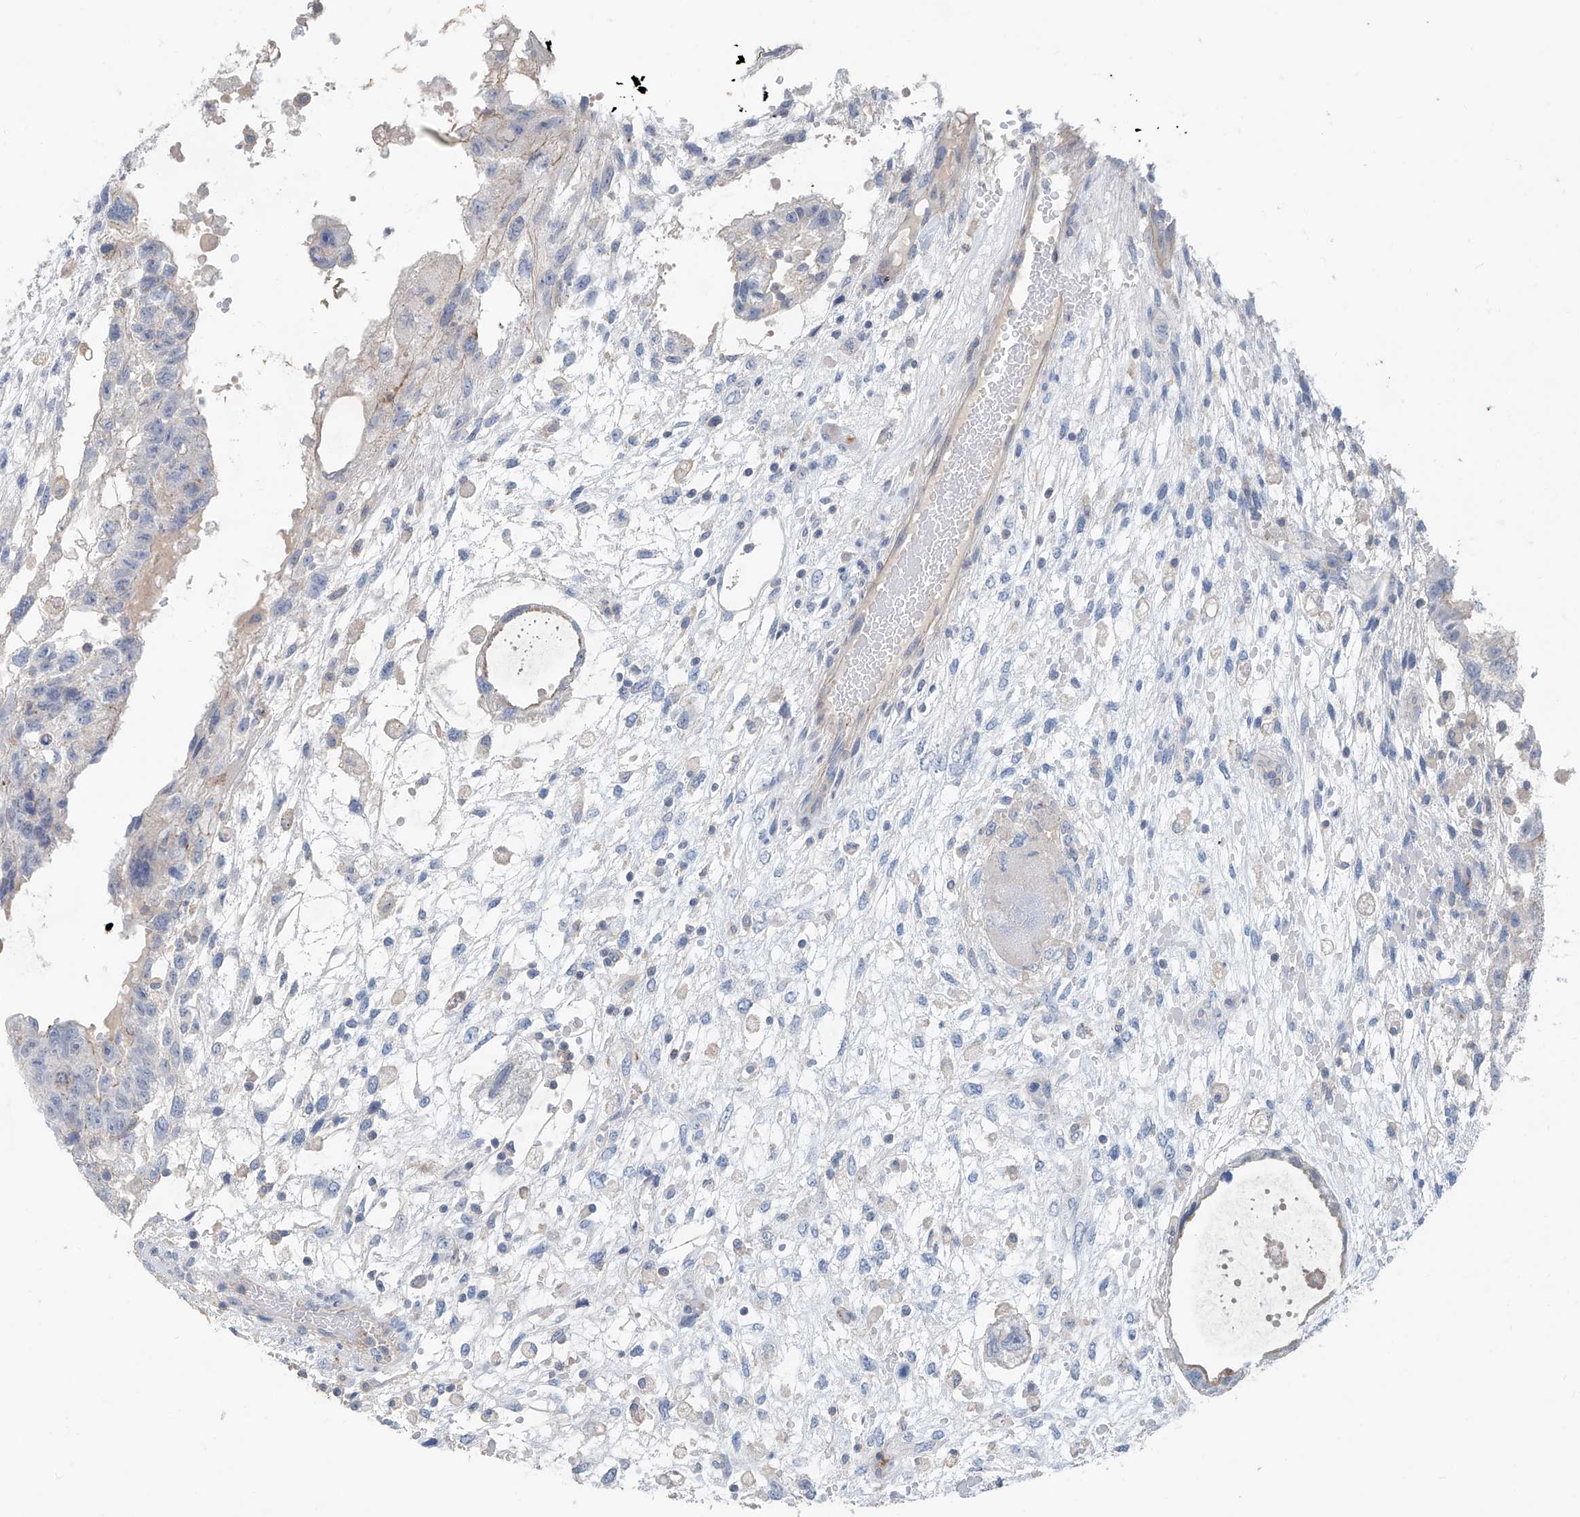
{"staining": {"intensity": "weak", "quantity": "<25%", "location": "cytoplasmic/membranous"}, "tissue": "testis cancer", "cell_type": "Tumor cells", "image_type": "cancer", "snomed": [{"axis": "morphology", "description": "Carcinoma, Embryonal, NOS"}, {"axis": "topography", "description": "Testis"}], "caption": "This is a histopathology image of IHC staining of testis cancer (embryonal carcinoma), which shows no positivity in tumor cells.", "gene": "ANKRD34A", "patient": {"sex": "male", "age": 36}}